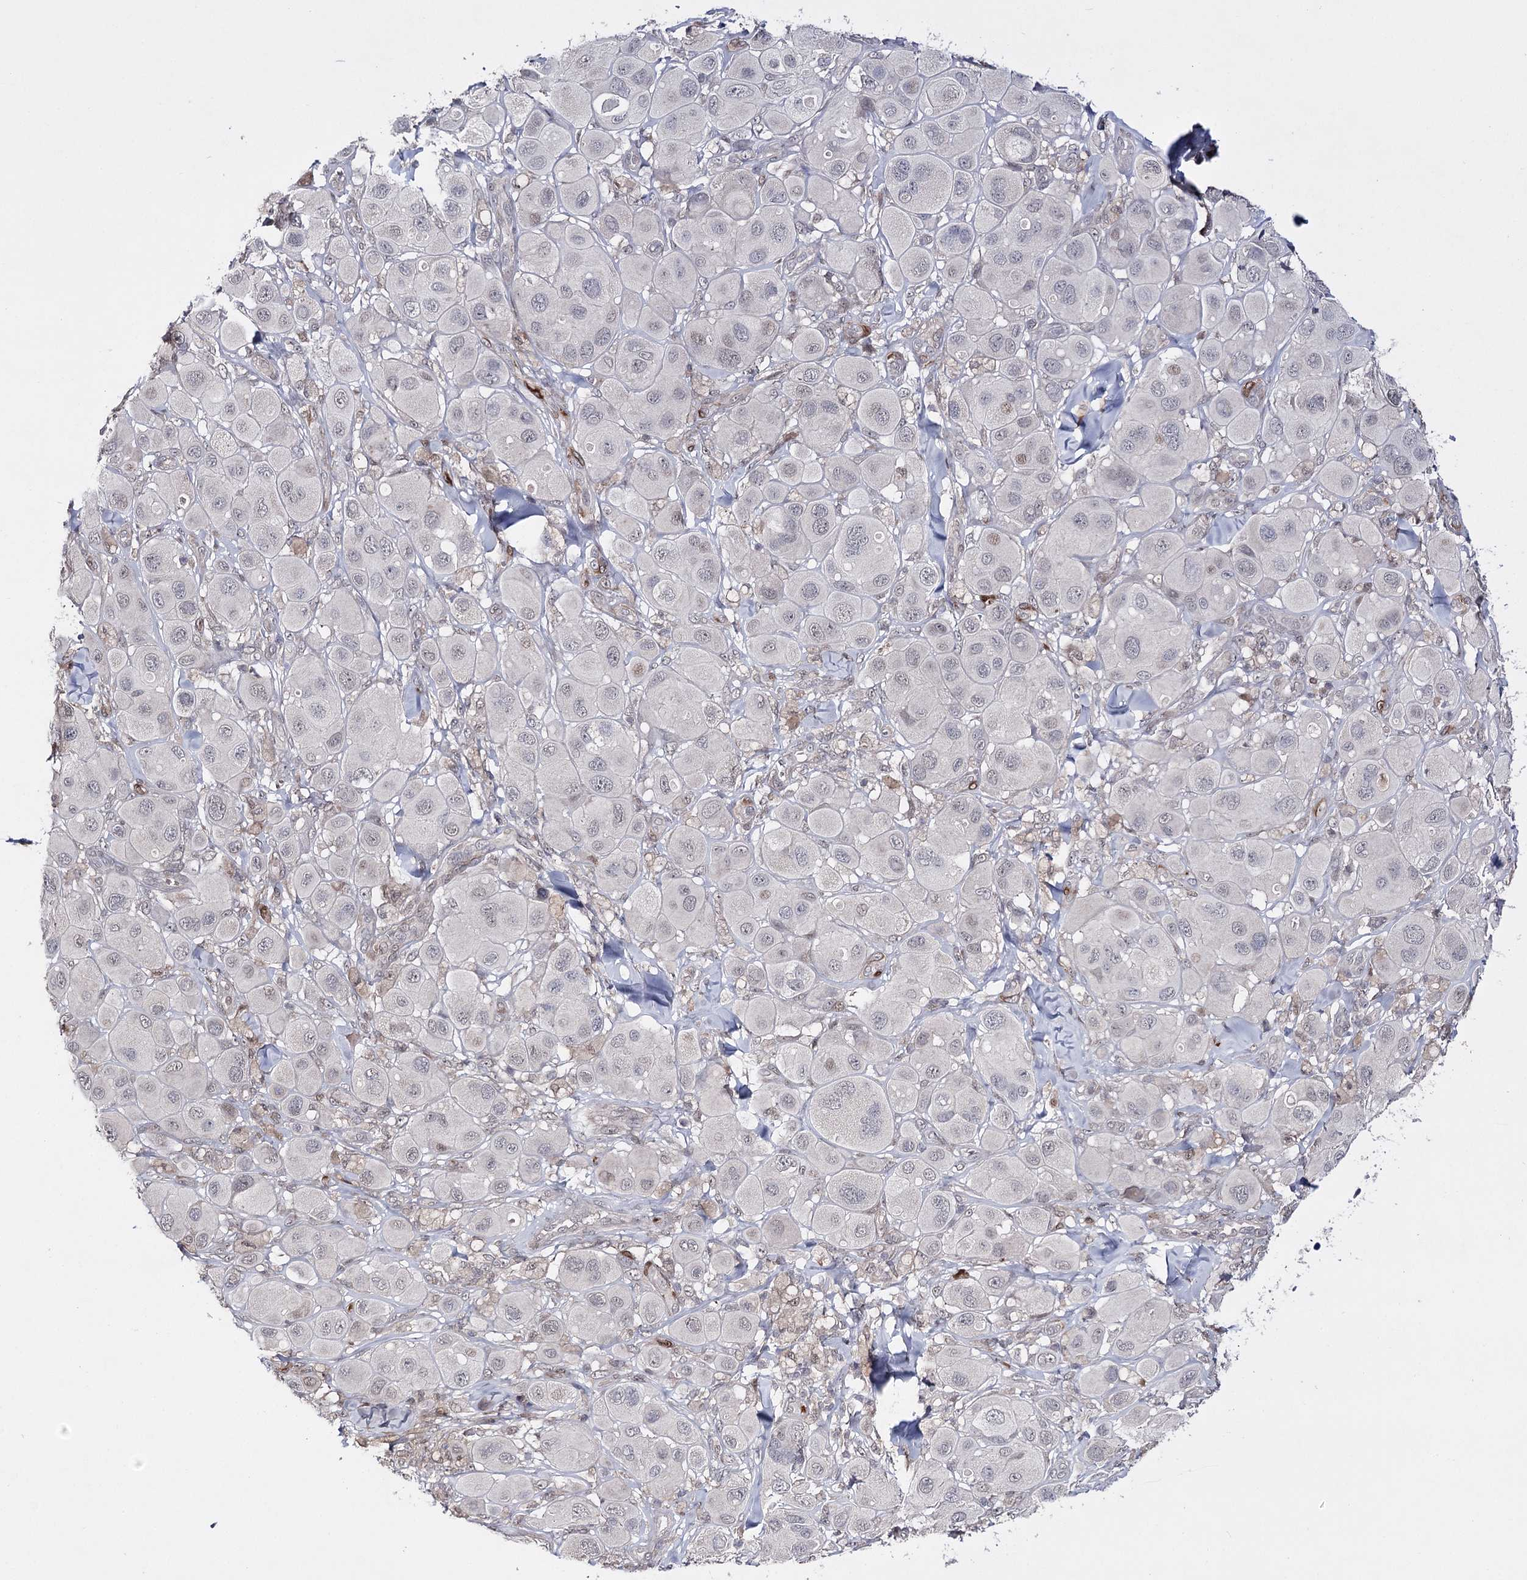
{"staining": {"intensity": "negative", "quantity": "none", "location": "none"}, "tissue": "melanoma", "cell_type": "Tumor cells", "image_type": "cancer", "snomed": [{"axis": "morphology", "description": "Malignant melanoma, Metastatic site"}, {"axis": "topography", "description": "Skin"}], "caption": "IHC of human malignant melanoma (metastatic site) demonstrates no positivity in tumor cells. (IHC, brightfield microscopy, high magnification).", "gene": "HSD11B2", "patient": {"sex": "male", "age": 41}}